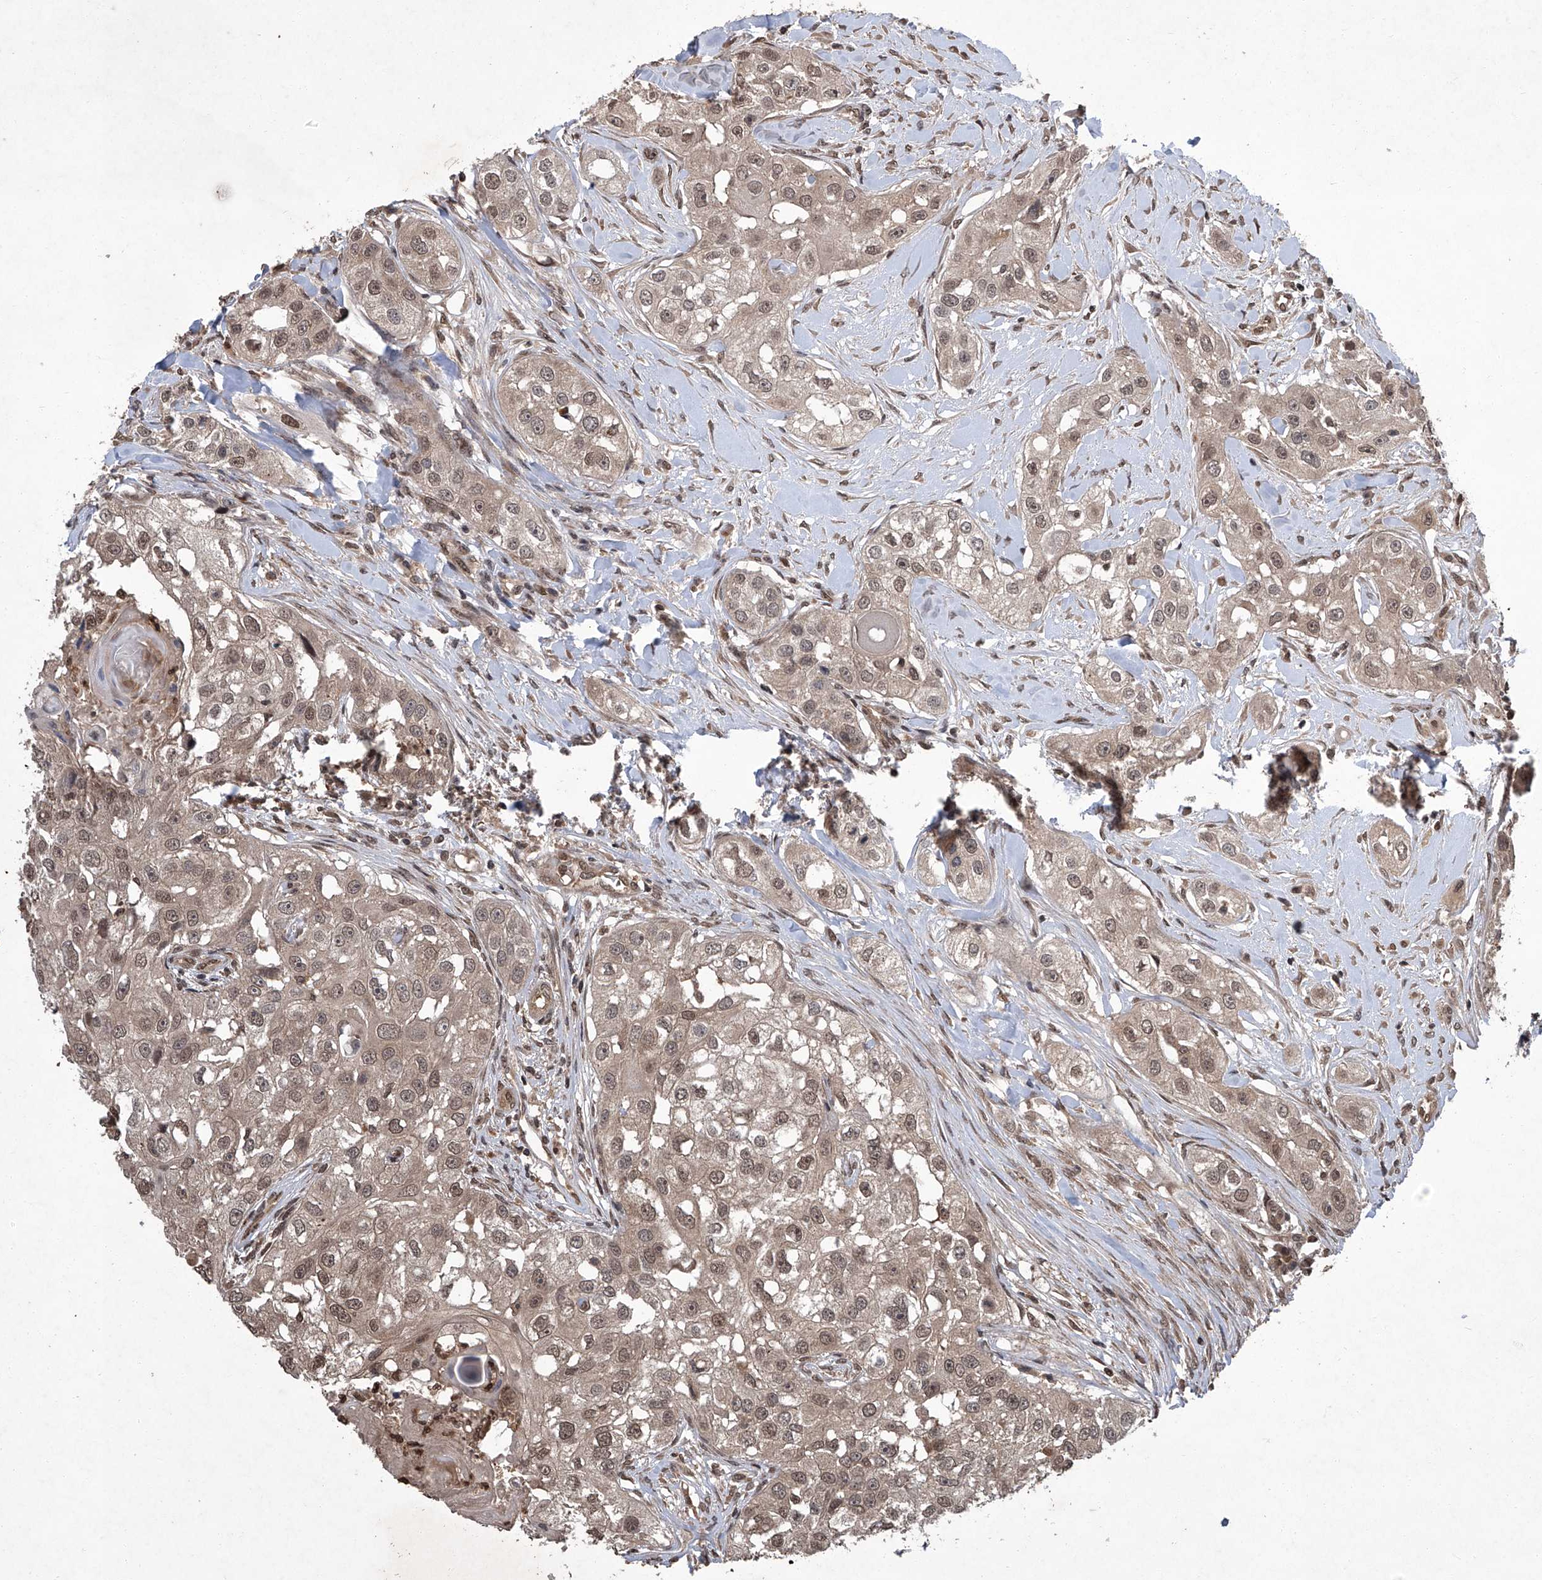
{"staining": {"intensity": "moderate", "quantity": ">75%", "location": "cytoplasmic/membranous,nuclear"}, "tissue": "head and neck cancer", "cell_type": "Tumor cells", "image_type": "cancer", "snomed": [{"axis": "morphology", "description": "Normal tissue, NOS"}, {"axis": "morphology", "description": "Squamous cell carcinoma, NOS"}, {"axis": "topography", "description": "Skeletal muscle"}, {"axis": "topography", "description": "Head-Neck"}], "caption": "Tumor cells display moderate cytoplasmic/membranous and nuclear positivity in approximately >75% of cells in head and neck cancer.", "gene": "TSNAX", "patient": {"sex": "male", "age": 51}}